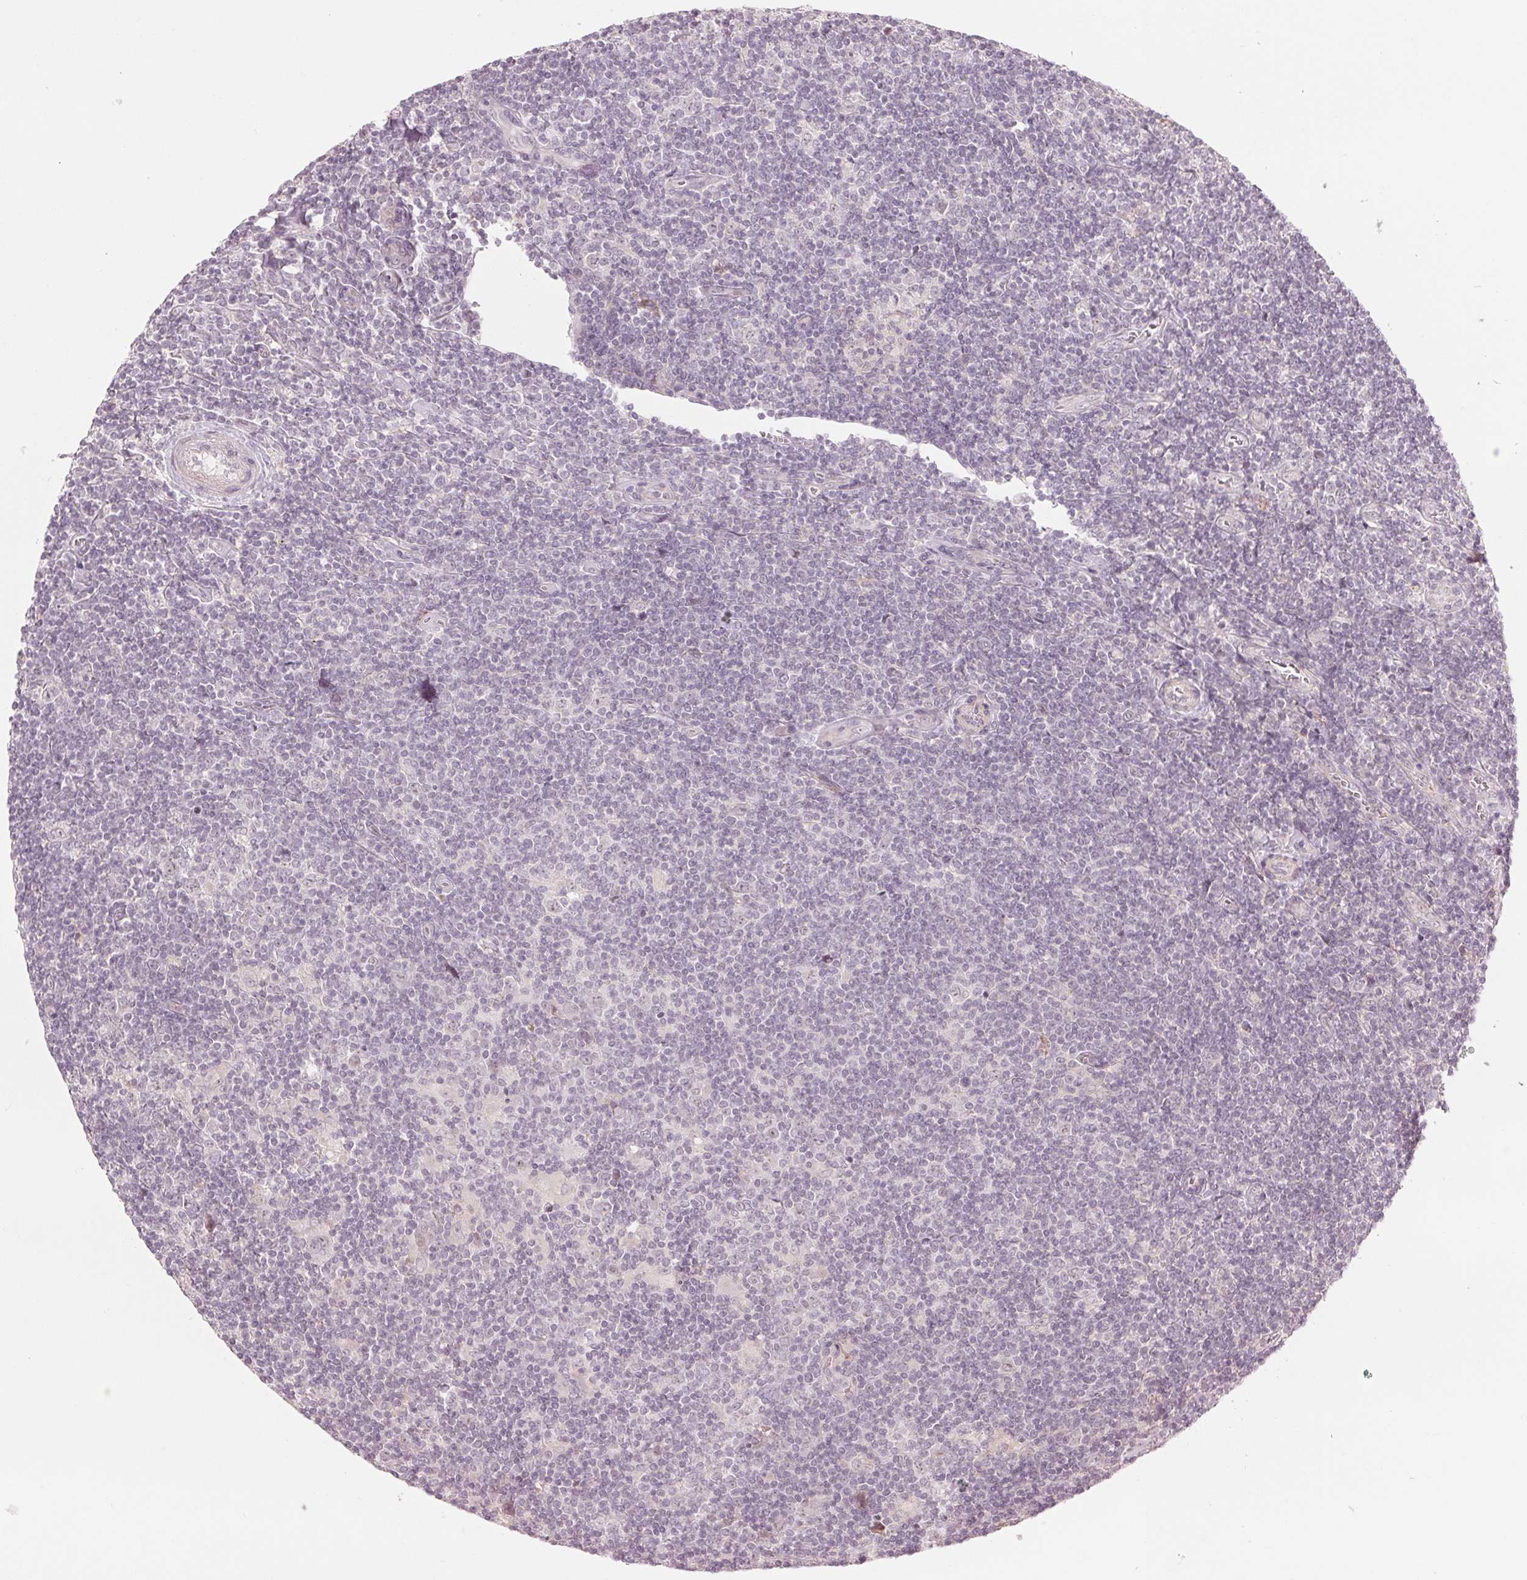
{"staining": {"intensity": "negative", "quantity": "none", "location": "none"}, "tissue": "lymphoma", "cell_type": "Tumor cells", "image_type": "cancer", "snomed": [{"axis": "morphology", "description": "Hodgkin's disease, NOS"}, {"axis": "topography", "description": "Lymph node"}], "caption": "This is a micrograph of immunohistochemistry (IHC) staining of lymphoma, which shows no positivity in tumor cells. (Brightfield microscopy of DAB (3,3'-diaminobenzidine) IHC at high magnification).", "gene": "TMED6", "patient": {"sex": "male", "age": 40}}